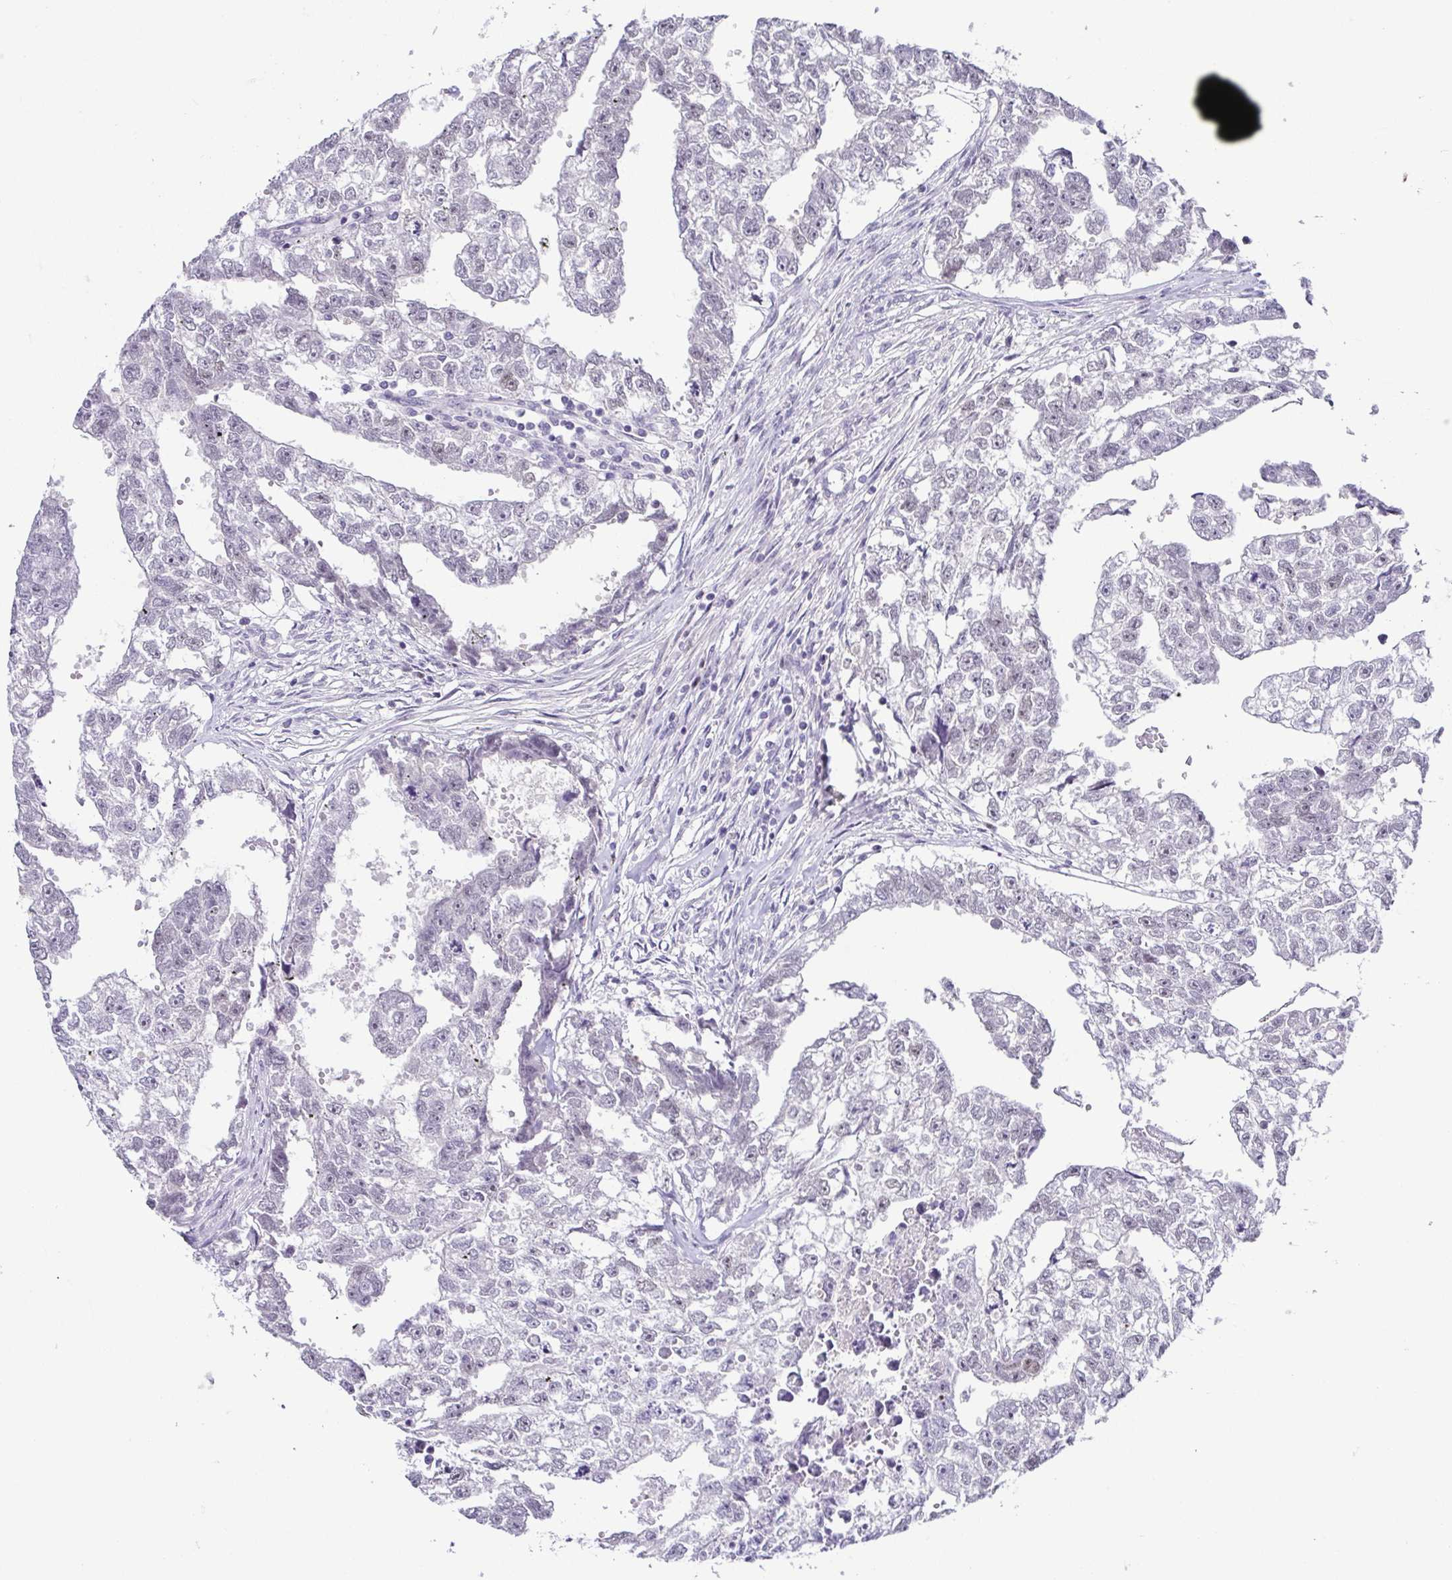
{"staining": {"intensity": "negative", "quantity": "none", "location": "none"}, "tissue": "testis cancer", "cell_type": "Tumor cells", "image_type": "cancer", "snomed": [{"axis": "morphology", "description": "Carcinoma, Embryonal, NOS"}, {"axis": "morphology", "description": "Teratoma, malignant, NOS"}, {"axis": "topography", "description": "Testis"}], "caption": "Tumor cells show no significant expression in embryonal carcinoma (testis).", "gene": "TCF3", "patient": {"sex": "male", "age": 44}}